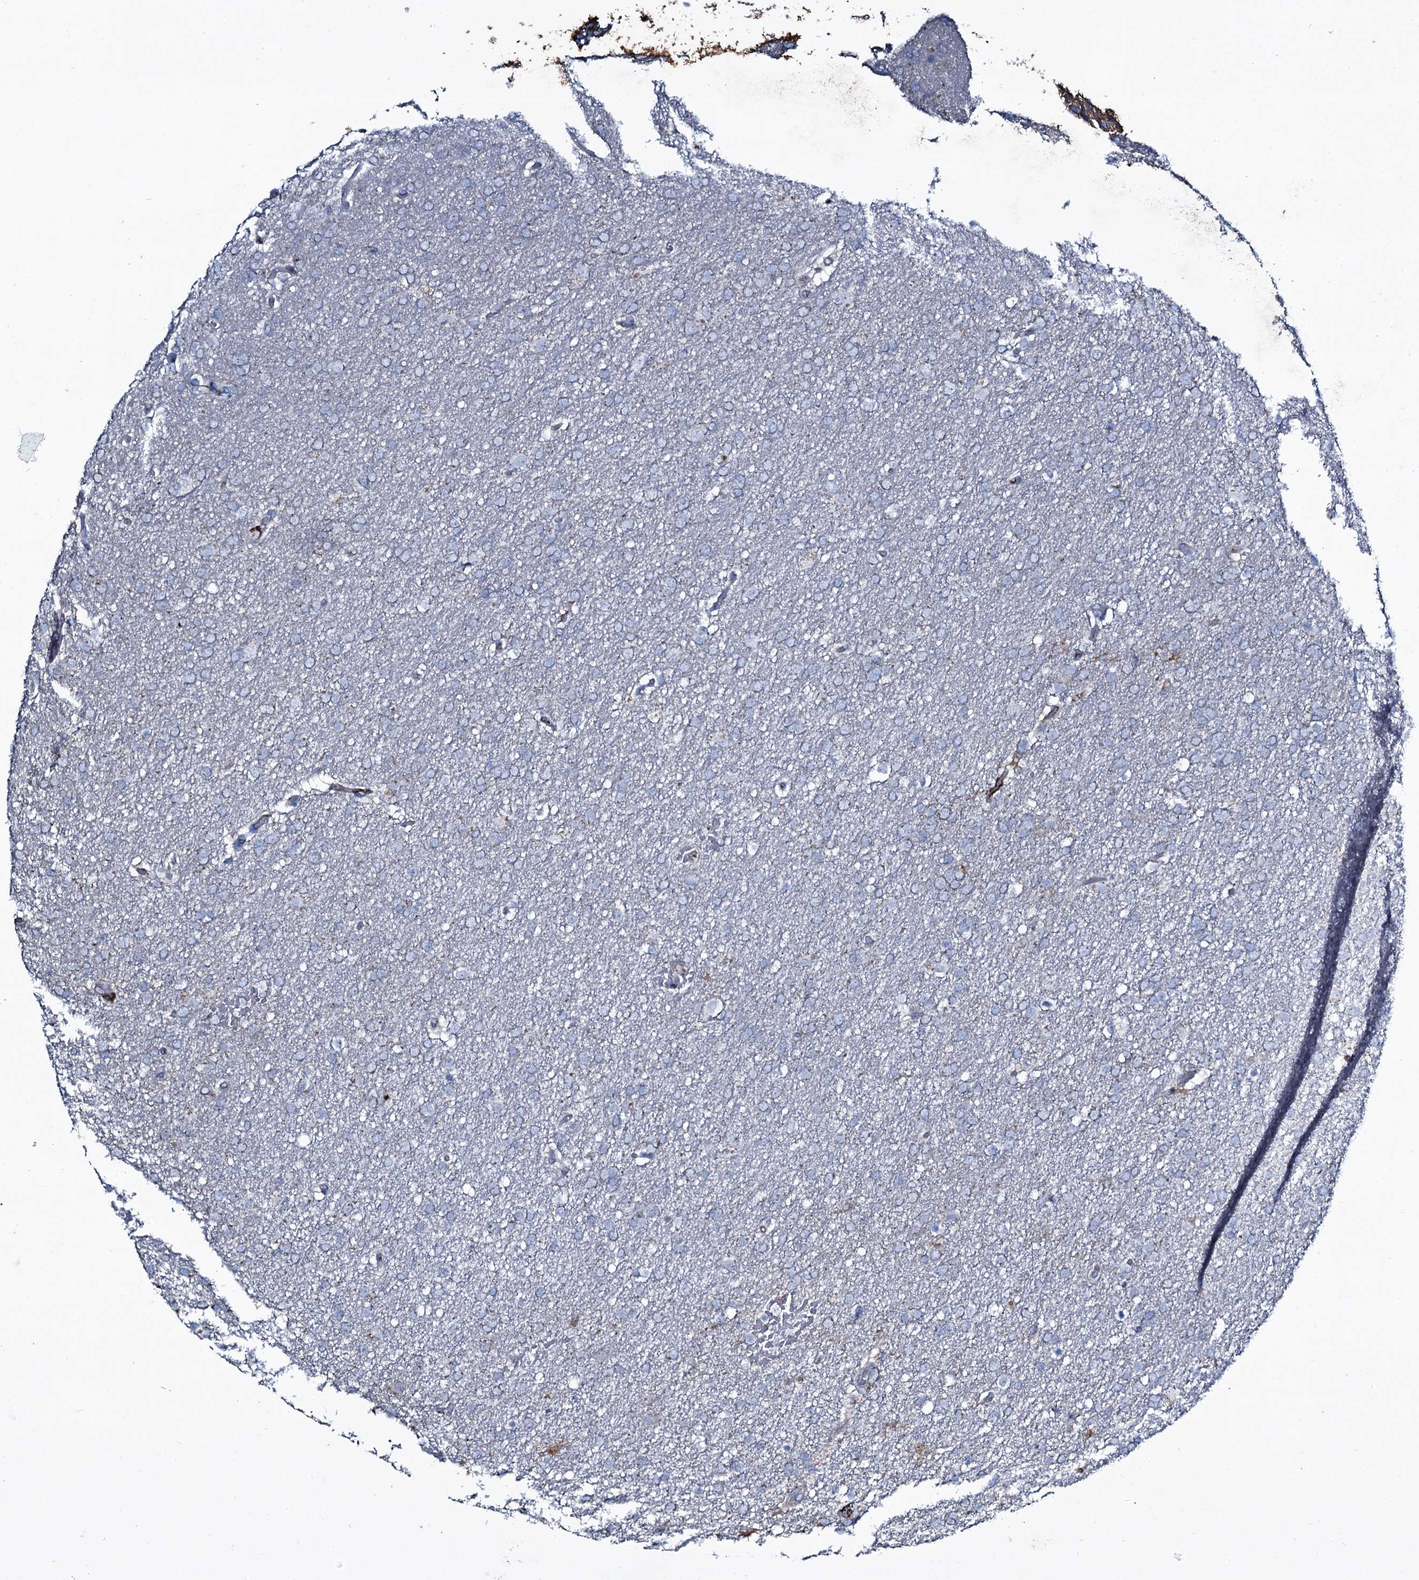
{"staining": {"intensity": "negative", "quantity": "none", "location": "none"}, "tissue": "glioma", "cell_type": "Tumor cells", "image_type": "cancer", "snomed": [{"axis": "morphology", "description": "Glioma, malignant, High grade"}, {"axis": "topography", "description": "Brain"}], "caption": "A micrograph of glioma stained for a protein exhibits no brown staining in tumor cells. (DAB immunohistochemistry visualized using brightfield microscopy, high magnification).", "gene": "EDN1", "patient": {"sex": "male", "age": 72}}